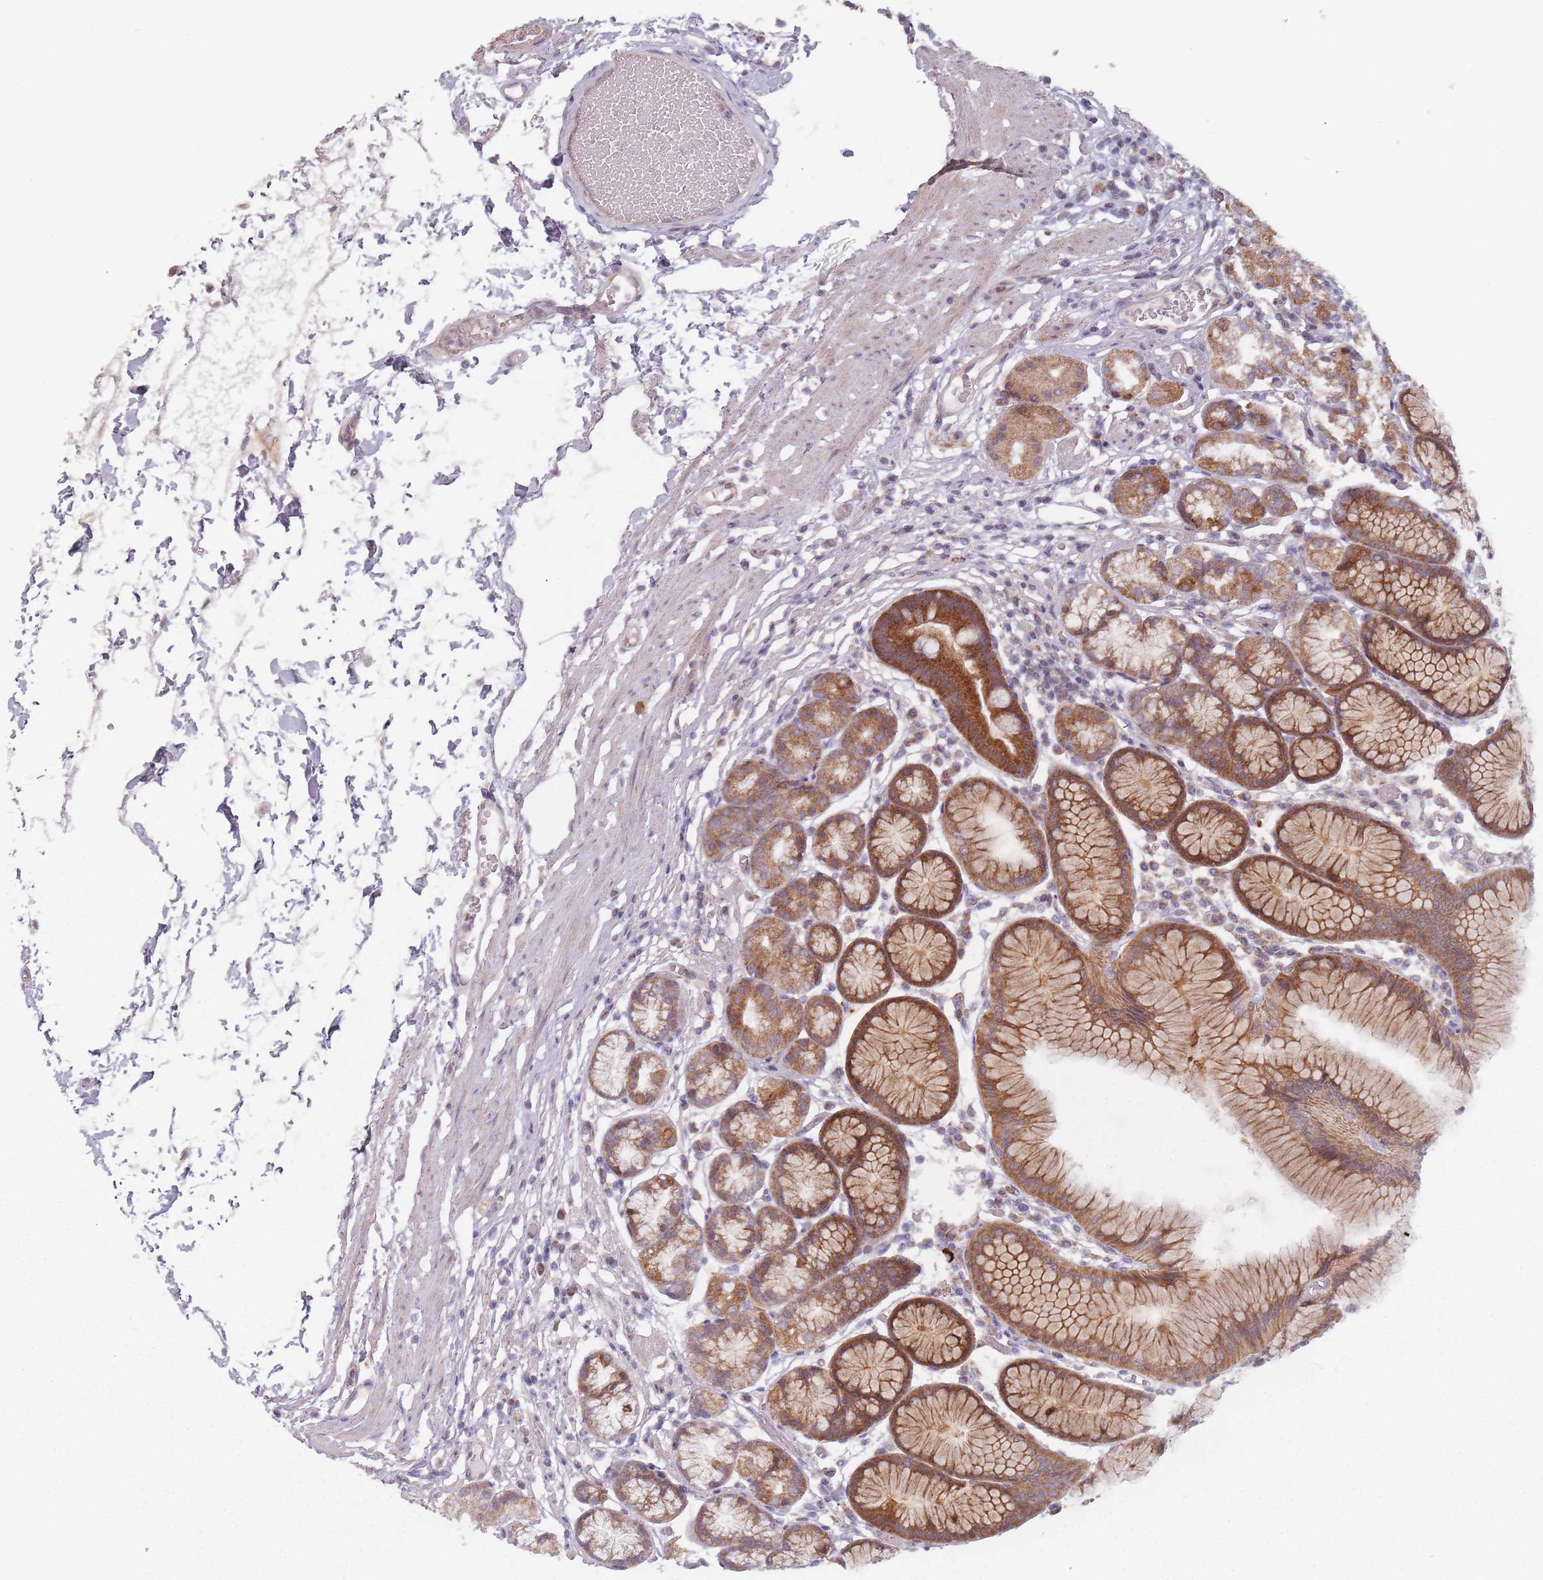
{"staining": {"intensity": "moderate", "quantity": "25%-75%", "location": "cytoplasmic/membranous"}, "tissue": "stomach", "cell_type": "Glandular cells", "image_type": "normal", "snomed": [{"axis": "morphology", "description": "Normal tissue, NOS"}, {"axis": "topography", "description": "Stomach"}], "caption": "An image of human stomach stained for a protein demonstrates moderate cytoplasmic/membranous brown staining in glandular cells.", "gene": "VPS52", "patient": {"sex": "female", "age": 57}}